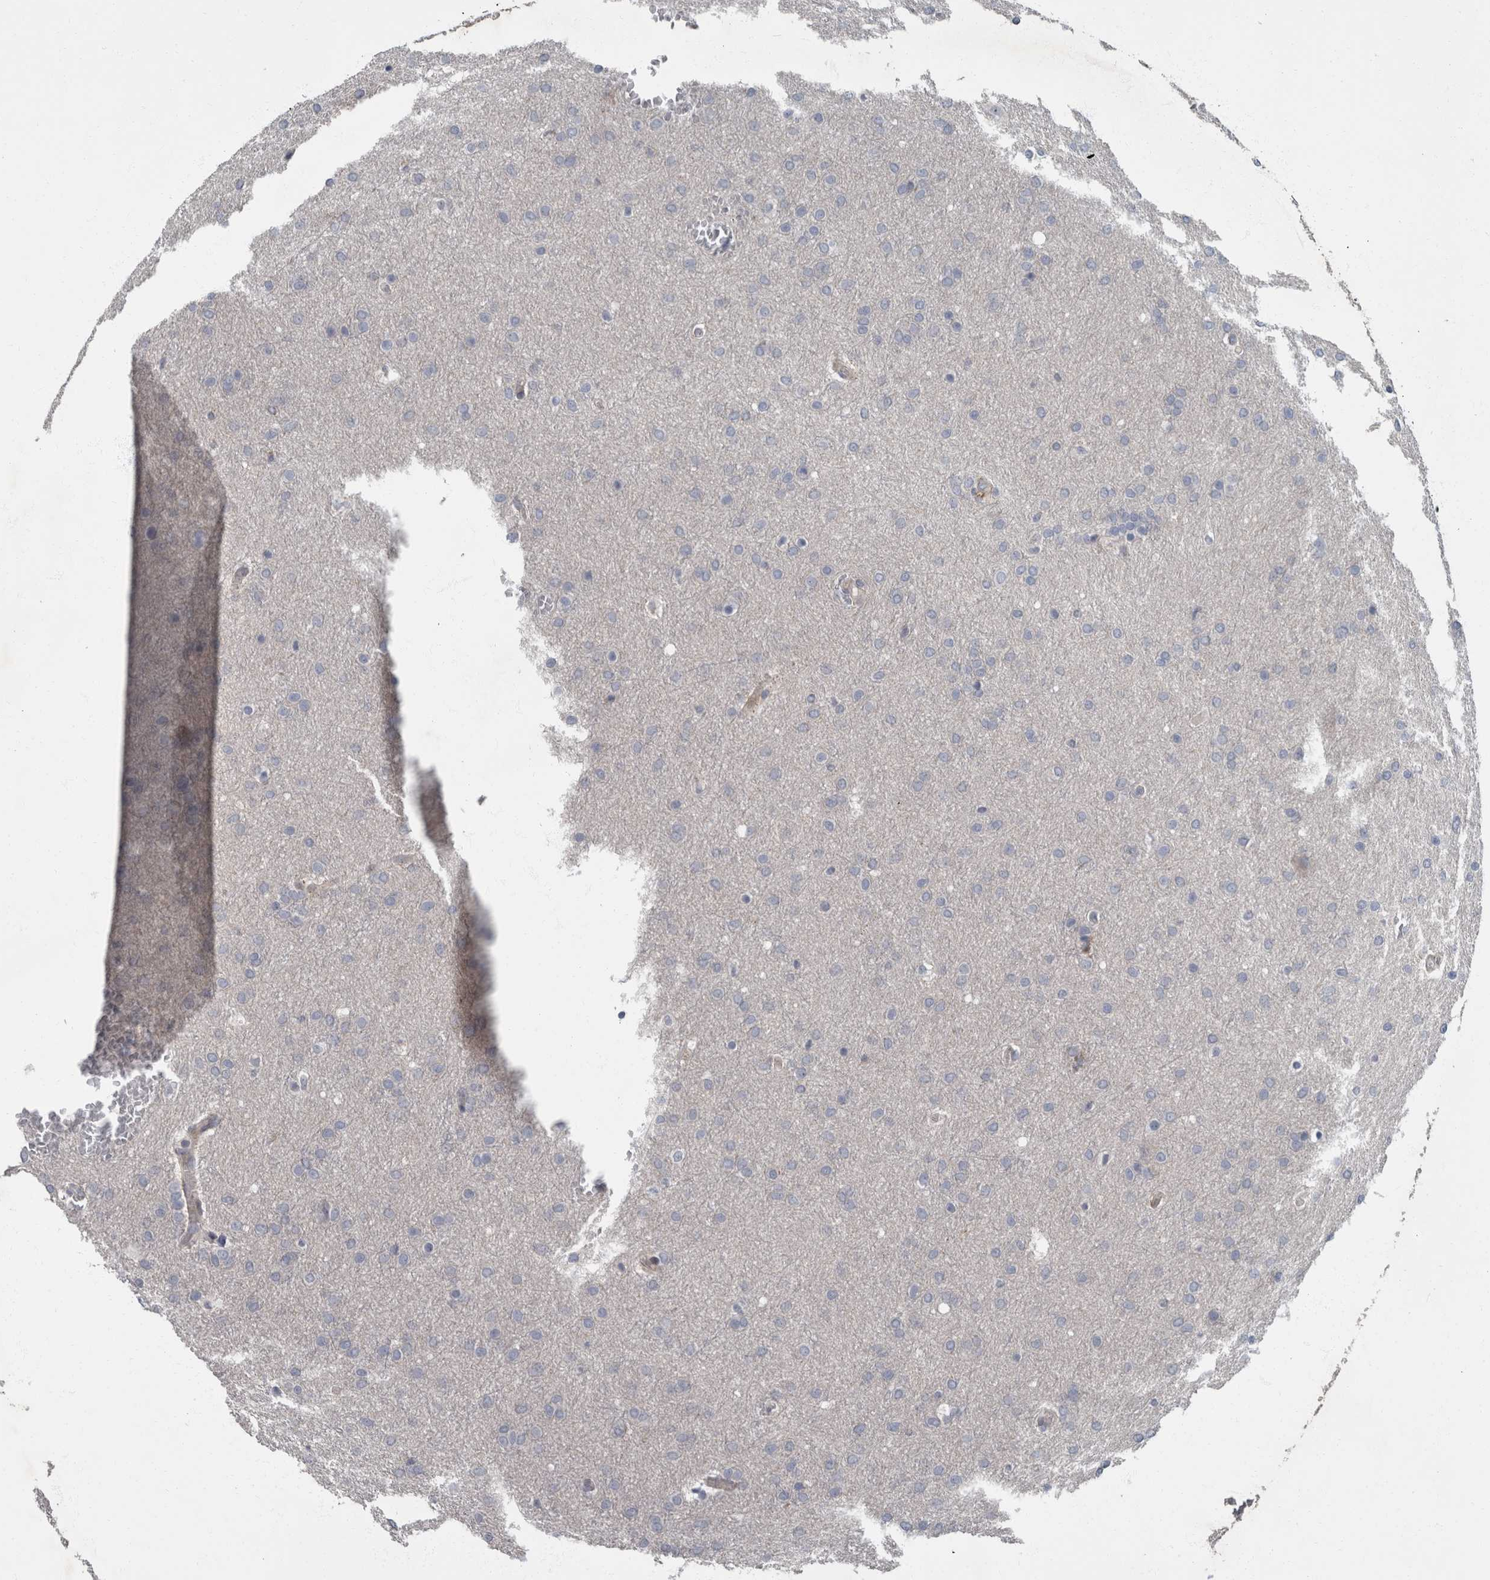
{"staining": {"intensity": "negative", "quantity": "none", "location": "none"}, "tissue": "glioma", "cell_type": "Tumor cells", "image_type": "cancer", "snomed": [{"axis": "morphology", "description": "Glioma, malignant, Low grade"}, {"axis": "topography", "description": "Brain"}], "caption": "A high-resolution photomicrograph shows immunohistochemistry (IHC) staining of glioma, which displays no significant expression in tumor cells.", "gene": "CDC42BPG", "patient": {"sex": "female", "age": 37}}